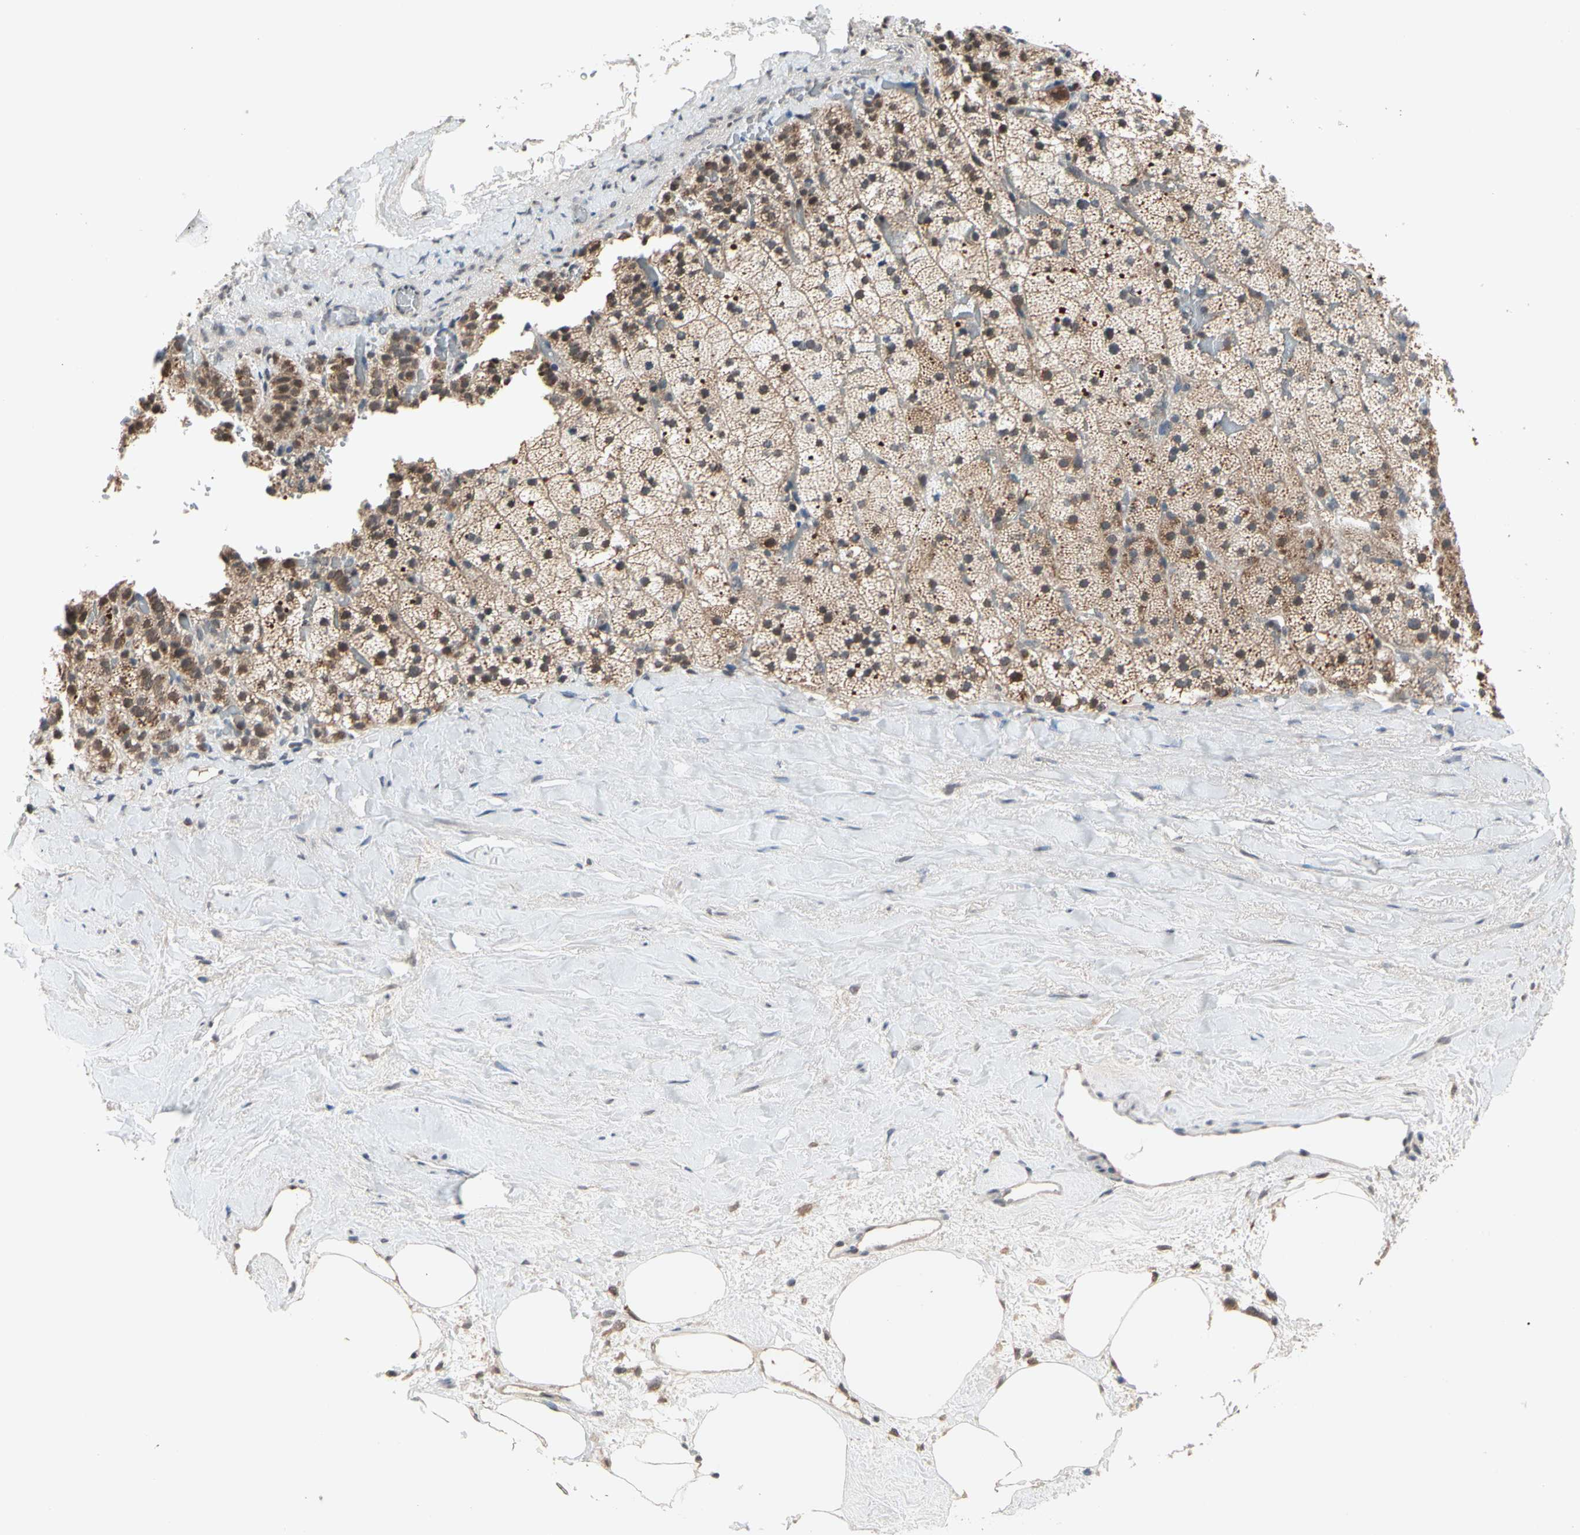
{"staining": {"intensity": "moderate", "quantity": ">75%", "location": "cytoplasmic/membranous,nuclear"}, "tissue": "adrenal gland", "cell_type": "Glandular cells", "image_type": "normal", "snomed": [{"axis": "morphology", "description": "Normal tissue, NOS"}, {"axis": "topography", "description": "Adrenal gland"}], "caption": "DAB immunohistochemical staining of unremarkable human adrenal gland reveals moderate cytoplasmic/membranous,nuclear protein positivity in about >75% of glandular cells. Using DAB (brown) and hematoxylin (blue) stains, captured at high magnification using brightfield microscopy.", "gene": "MTHFS", "patient": {"sex": "male", "age": 35}}